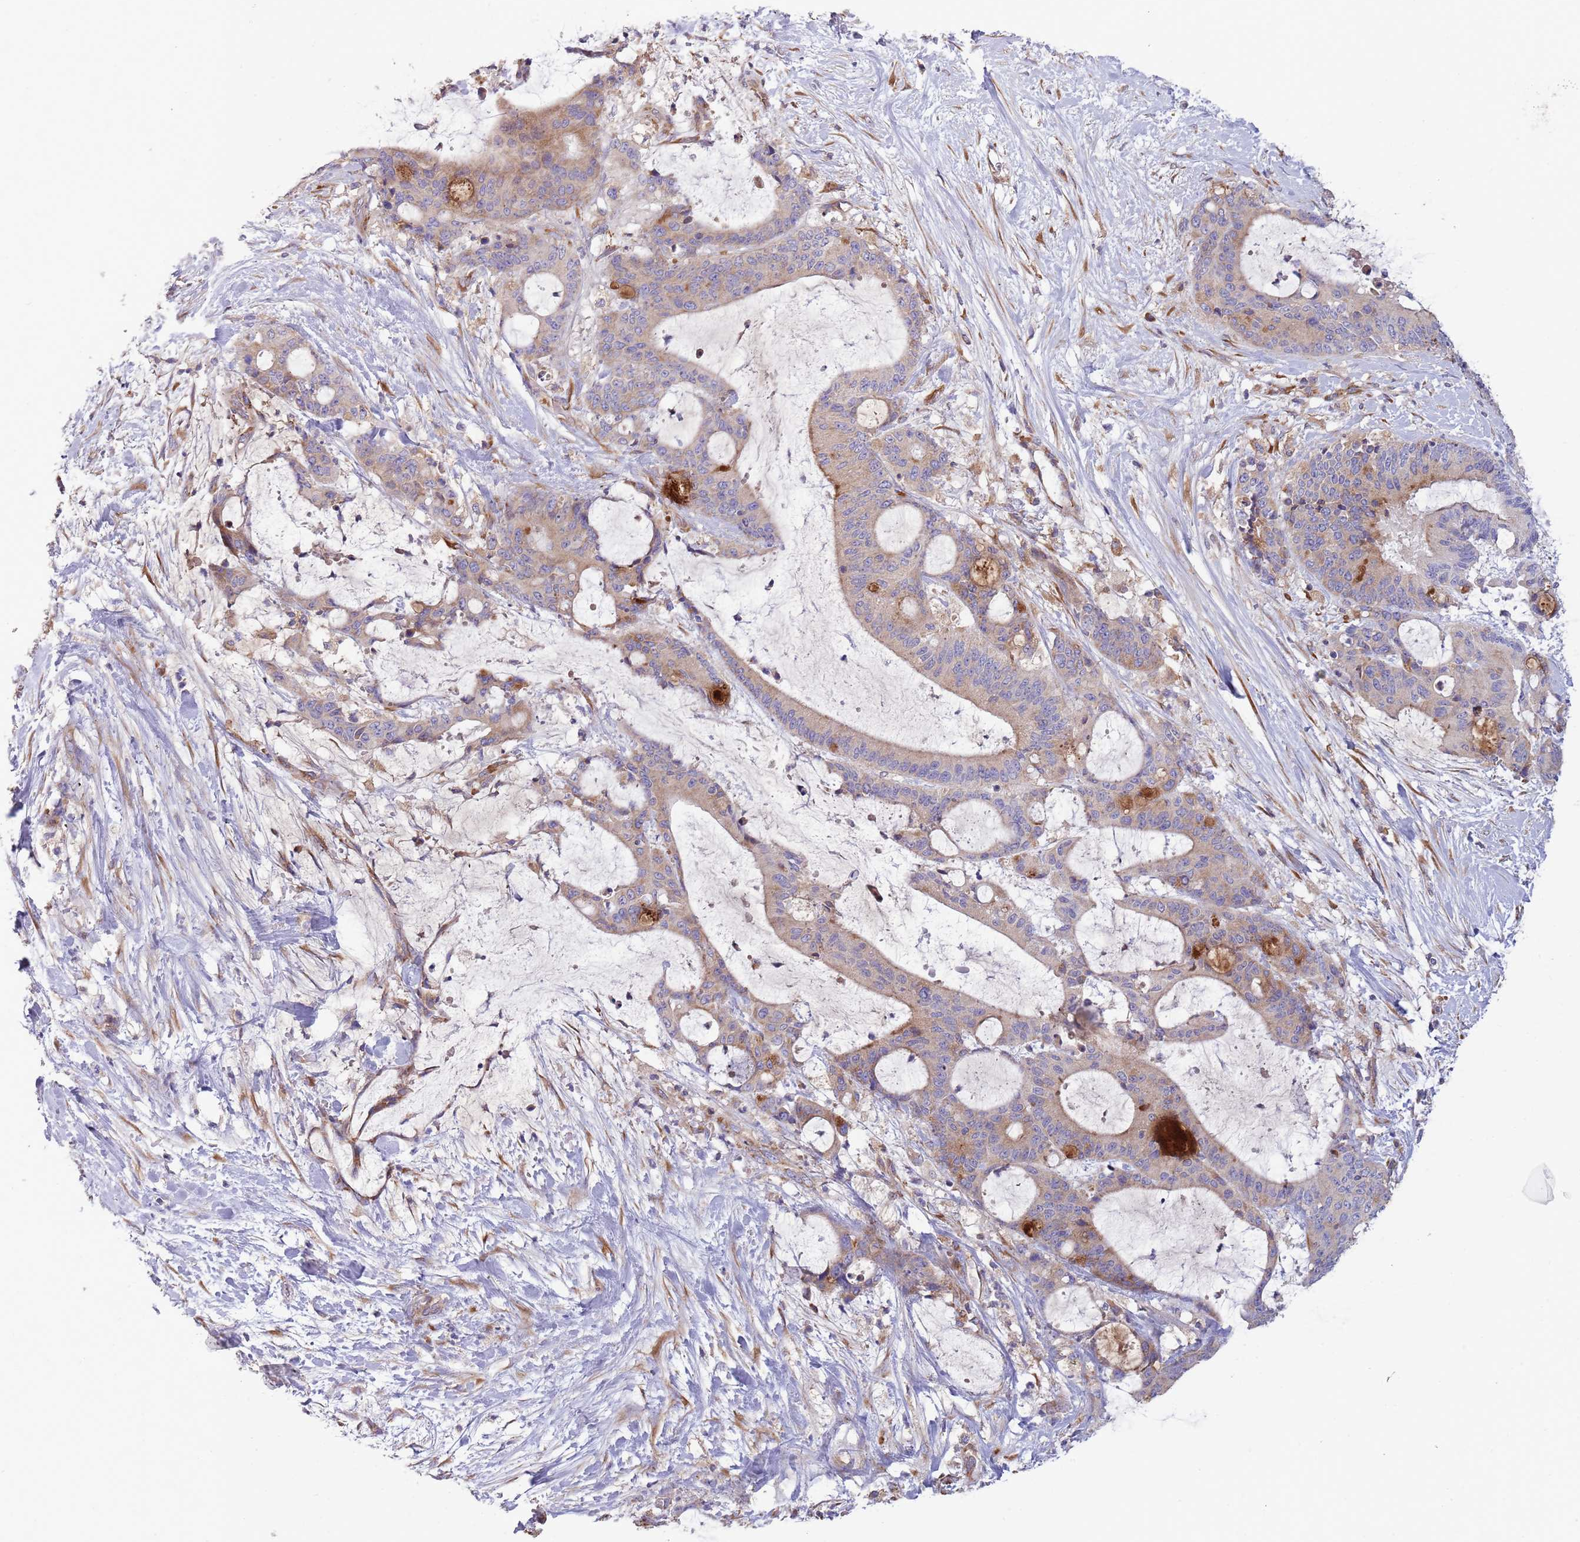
{"staining": {"intensity": "weak", "quantity": "<25%", "location": "cytoplasmic/membranous"}, "tissue": "liver cancer", "cell_type": "Tumor cells", "image_type": "cancer", "snomed": [{"axis": "morphology", "description": "Normal tissue, NOS"}, {"axis": "morphology", "description": "Cholangiocarcinoma"}, {"axis": "topography", "description": "Liver"}, {"axis": "topography", "description": "Peripheral nerve tissue"}], "caption": "Liver cancer (cholangiocarcinoma) stained for a protein using immunohistochemistry (IHC) demonstrates no expression tumor cells.", "gene": "ARMCX6", "patient": {"sex": "female", "age": 73}}